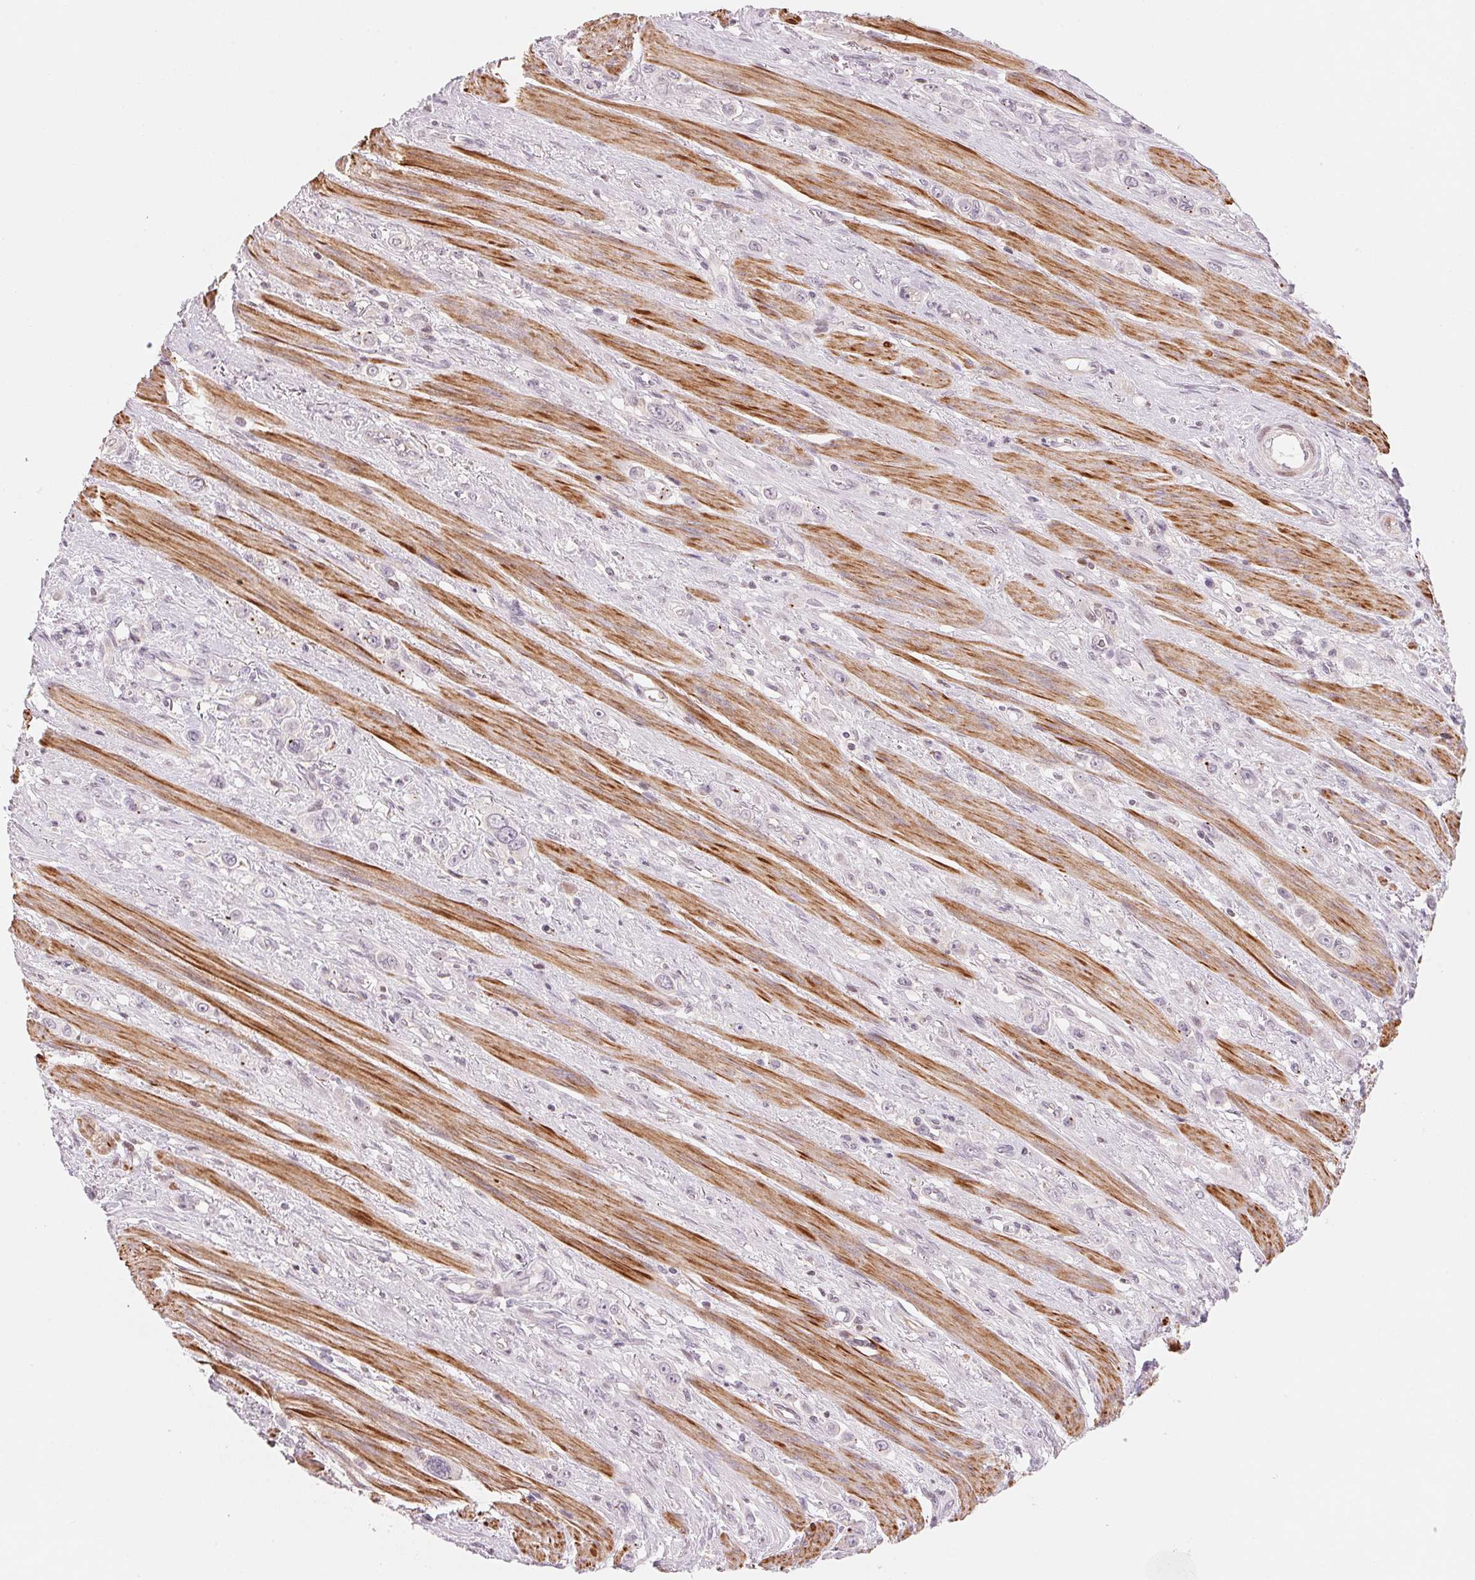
{"staining": {"intensity": "negative", "quantity": "none", "location": "none"}, "tissue": "stomach cancer", "cell_type": "Tumor cells", "image_type": "cancer", "snomed": [{"axis": "morphology", "description": "Adenocarcinoma, NOS"}, {"axis": "topography", "description": "Stomach, upper"}], "caption": "This is an immunohistochemistry (IHC) photomicrograph of human stomach cancer (adenocarcinoma). There is no expression in tumor cells.", "gene": "SLC17A4", "patient": {"sex": "male", "age": 75}}